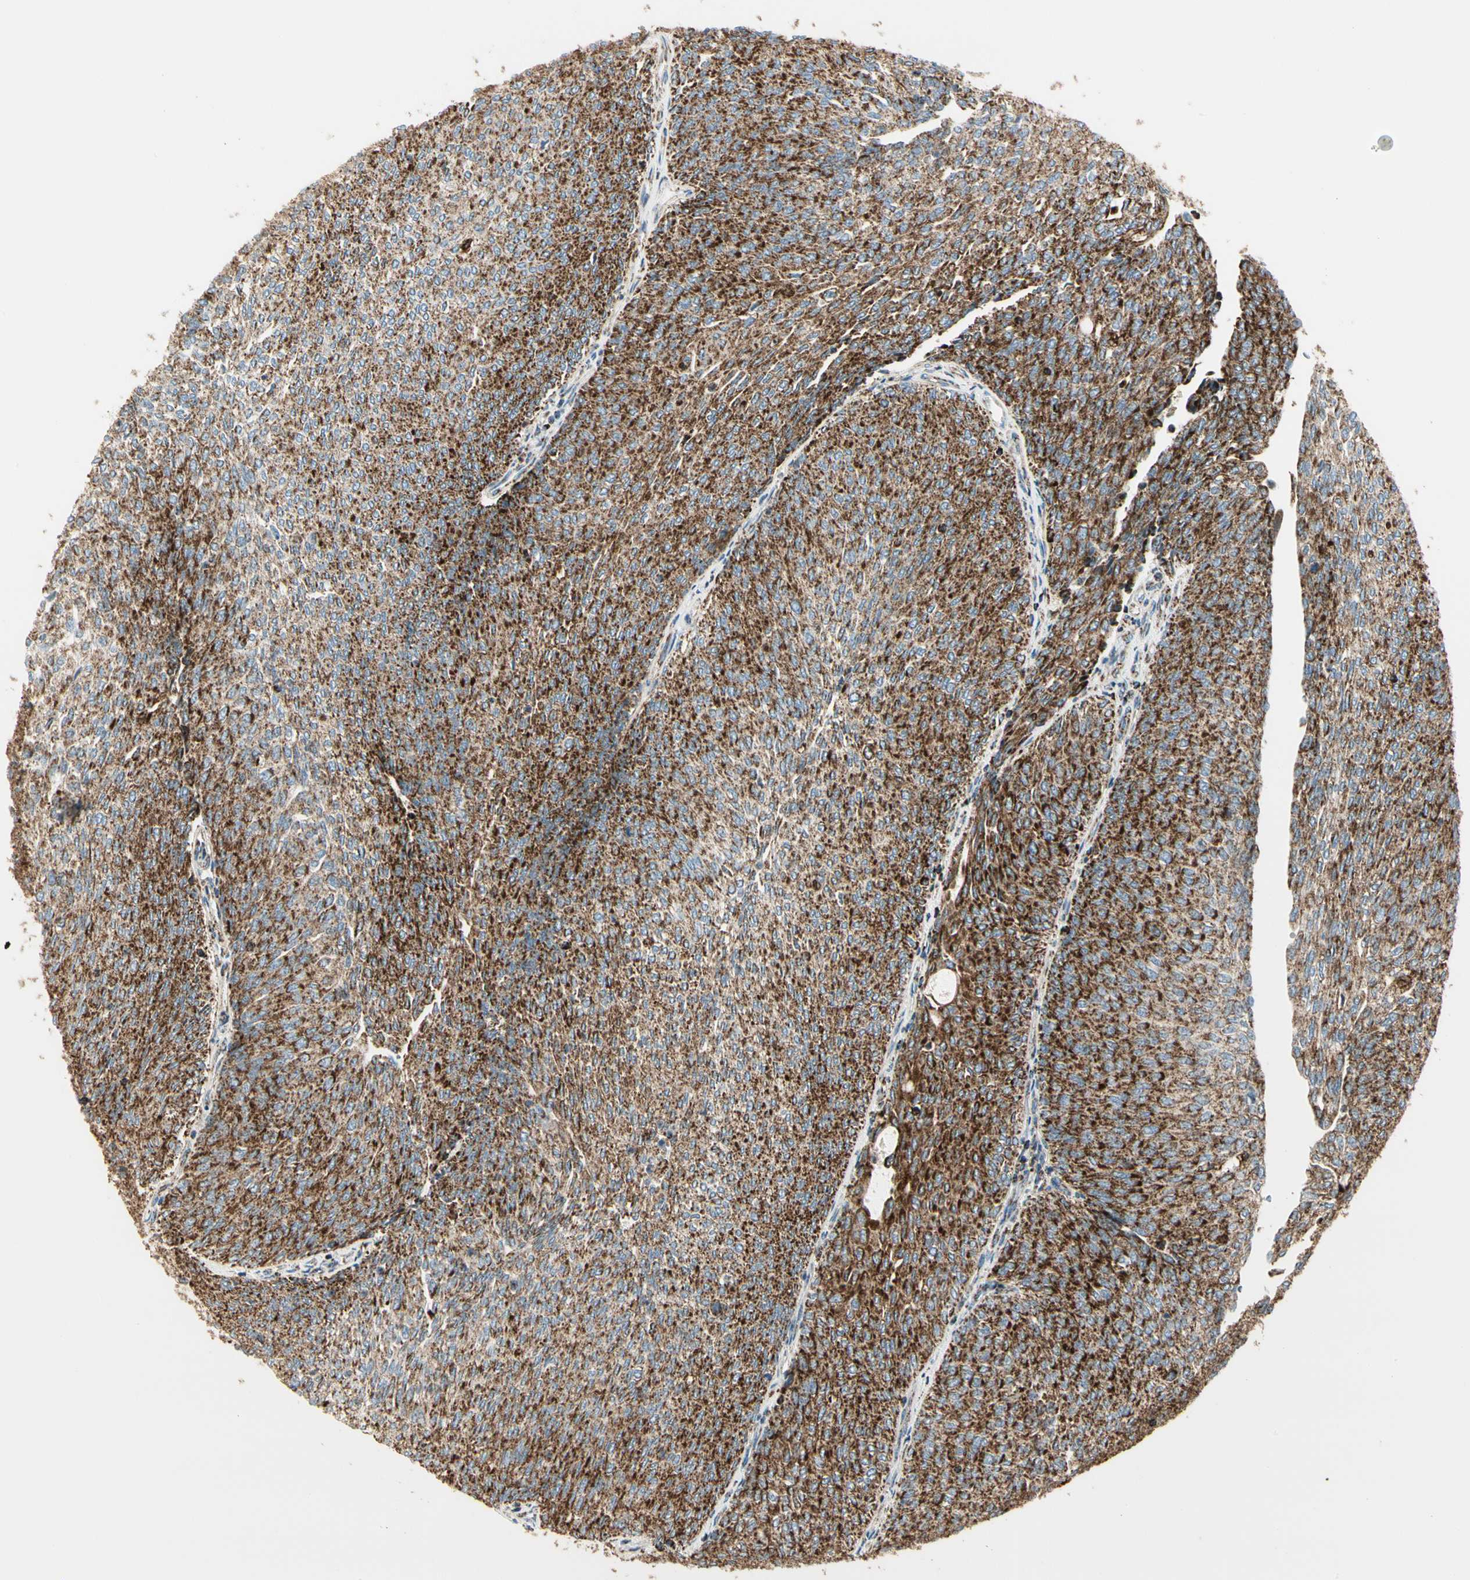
{"staining": {"intensity": "strong", "quantity": ">75%", "location": "cytoplasmic/membranous"}, "tissue": "urothelial cancer", "cell_type": "Tumor cells", "image_type": "cancer", "snomed": [{"axis": "morphology", "description": "Urothelial carcinoma, Low grade"}, {"axis": "topography", "description": "Urinary bladder"}], "caption": "IHC staining of urothelial cancer, which exhibits high levels of strong cytoplasmic/membranous positivity in about >75% of tumor cells indicating strong cytoplasmic/membranous protein staining. The staining was performed using DAB (3,3'-diaminobenzidine) (brown) for protein detection and nuclei were counterstained in hematoxylin (blue).", "gene": "ME2", "patient": {"sex": "female", "age": 79}}